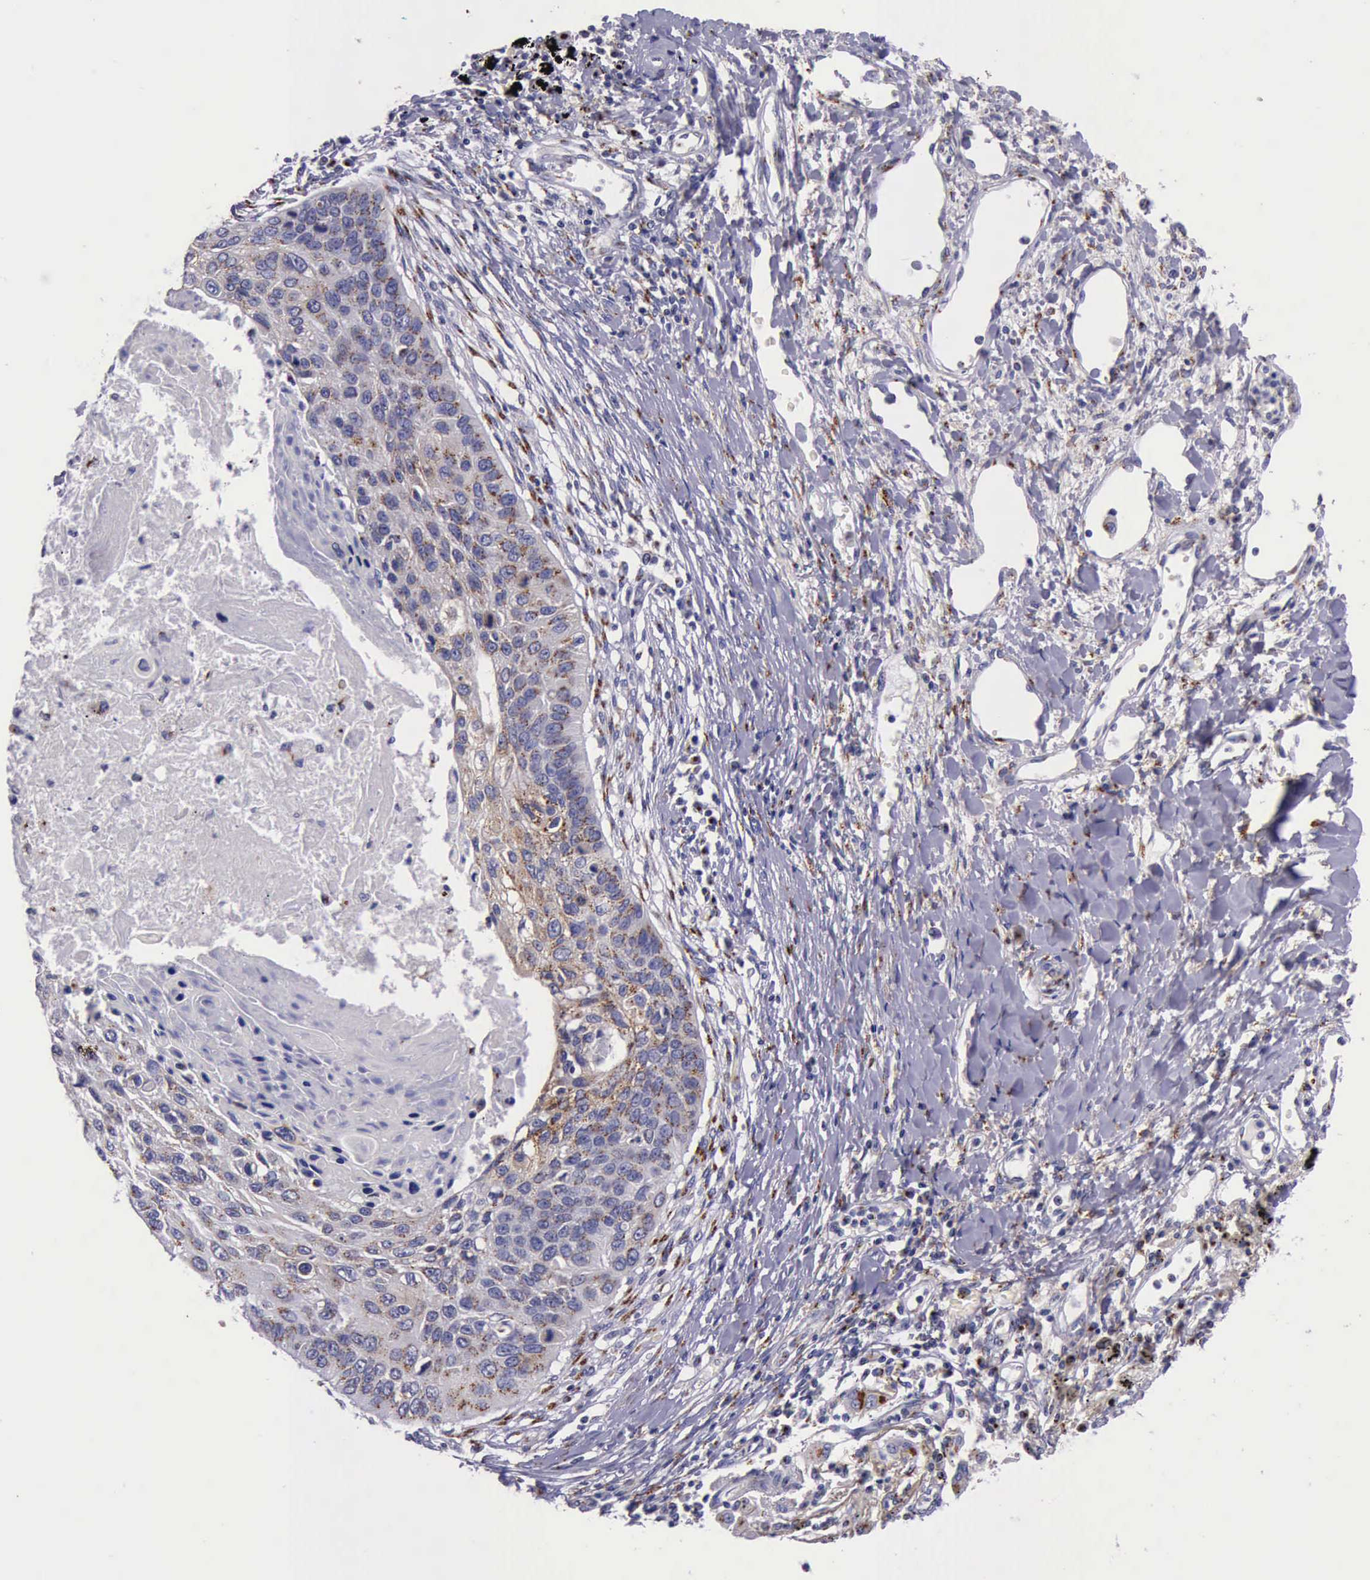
{"staining": {"intensity": "strong", "quantity": ">75%", "location": "cytoplasmic/membranous"}, "tissue": "lung cancer", "cell_type": "Tumor cells", "image_type": "cancer", "snomed": [{"axis": "morphology", "description": "Squamous cell carcinoma, NOS"}, {"axis": "topography", "description": "Lung"}], "caption": "This is a photomicrograph of IHC staining of lung squamous cell carcinoma, which shows strong positivity in the cytoplasmic/membranous of tumor cells.", "gene": "GOLGA5", "patient": {"sex": "male", "age": 71}}